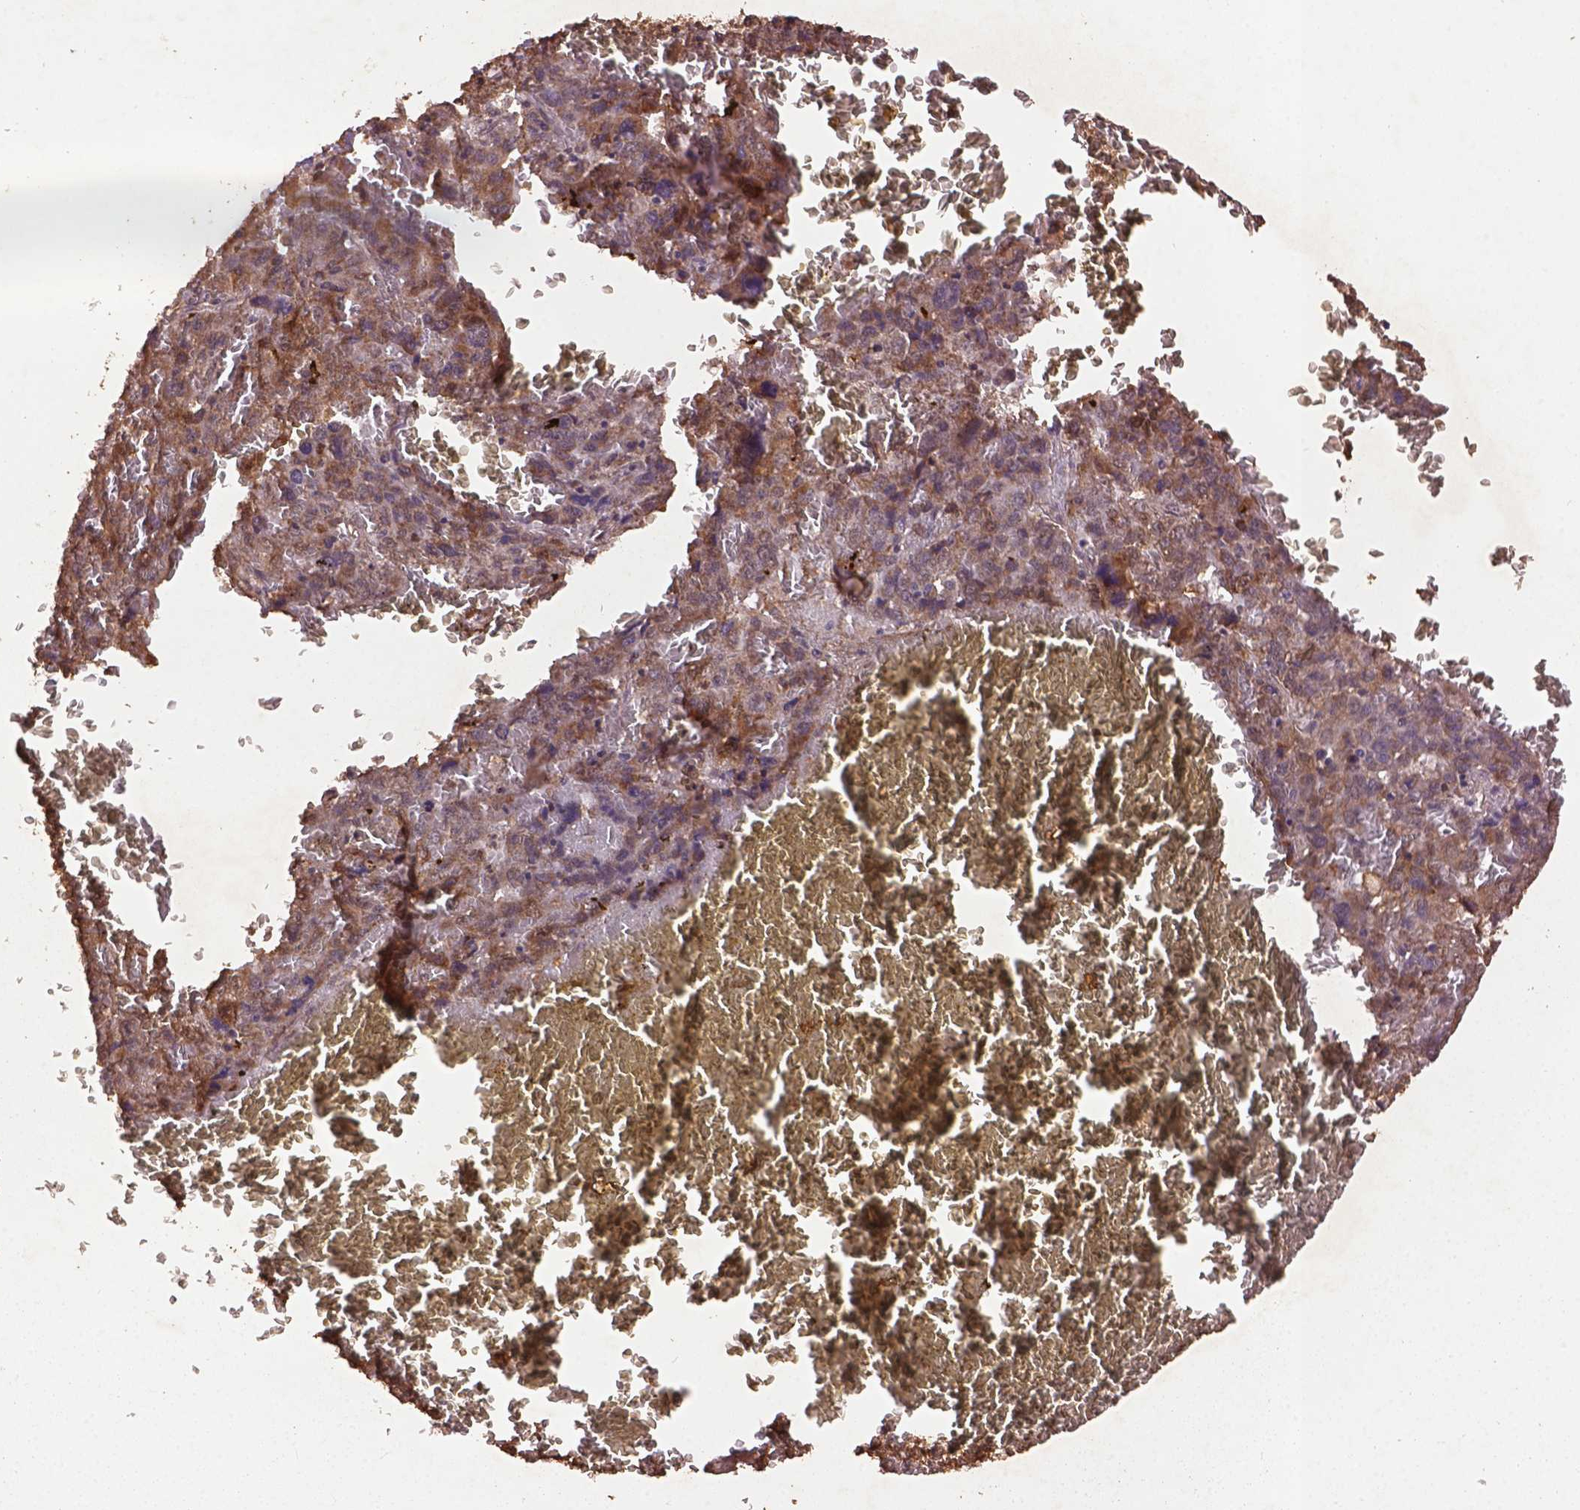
{"staining": {"intensity": "moderate", "quantity": ">75%", "location": "cytoplasmic/membranous"}, "tissue": "liver cancer", "cell_type": "Tumor cells", "image_type": "cancer", "snomed": [{"axis": "morphology", "description": "Carcinoma, Hepatocellular, NOS"}, {"axis": "topography", "description": "Liver"}], "caption": "Human liver hepatocellular carcinoma stained with a brown dye shows moderate cytoplasmic/membranous positive expression in about >75% of tumor cells.", "gene": "BABAM1", "patient": {"sex": "male", "age": 69}}